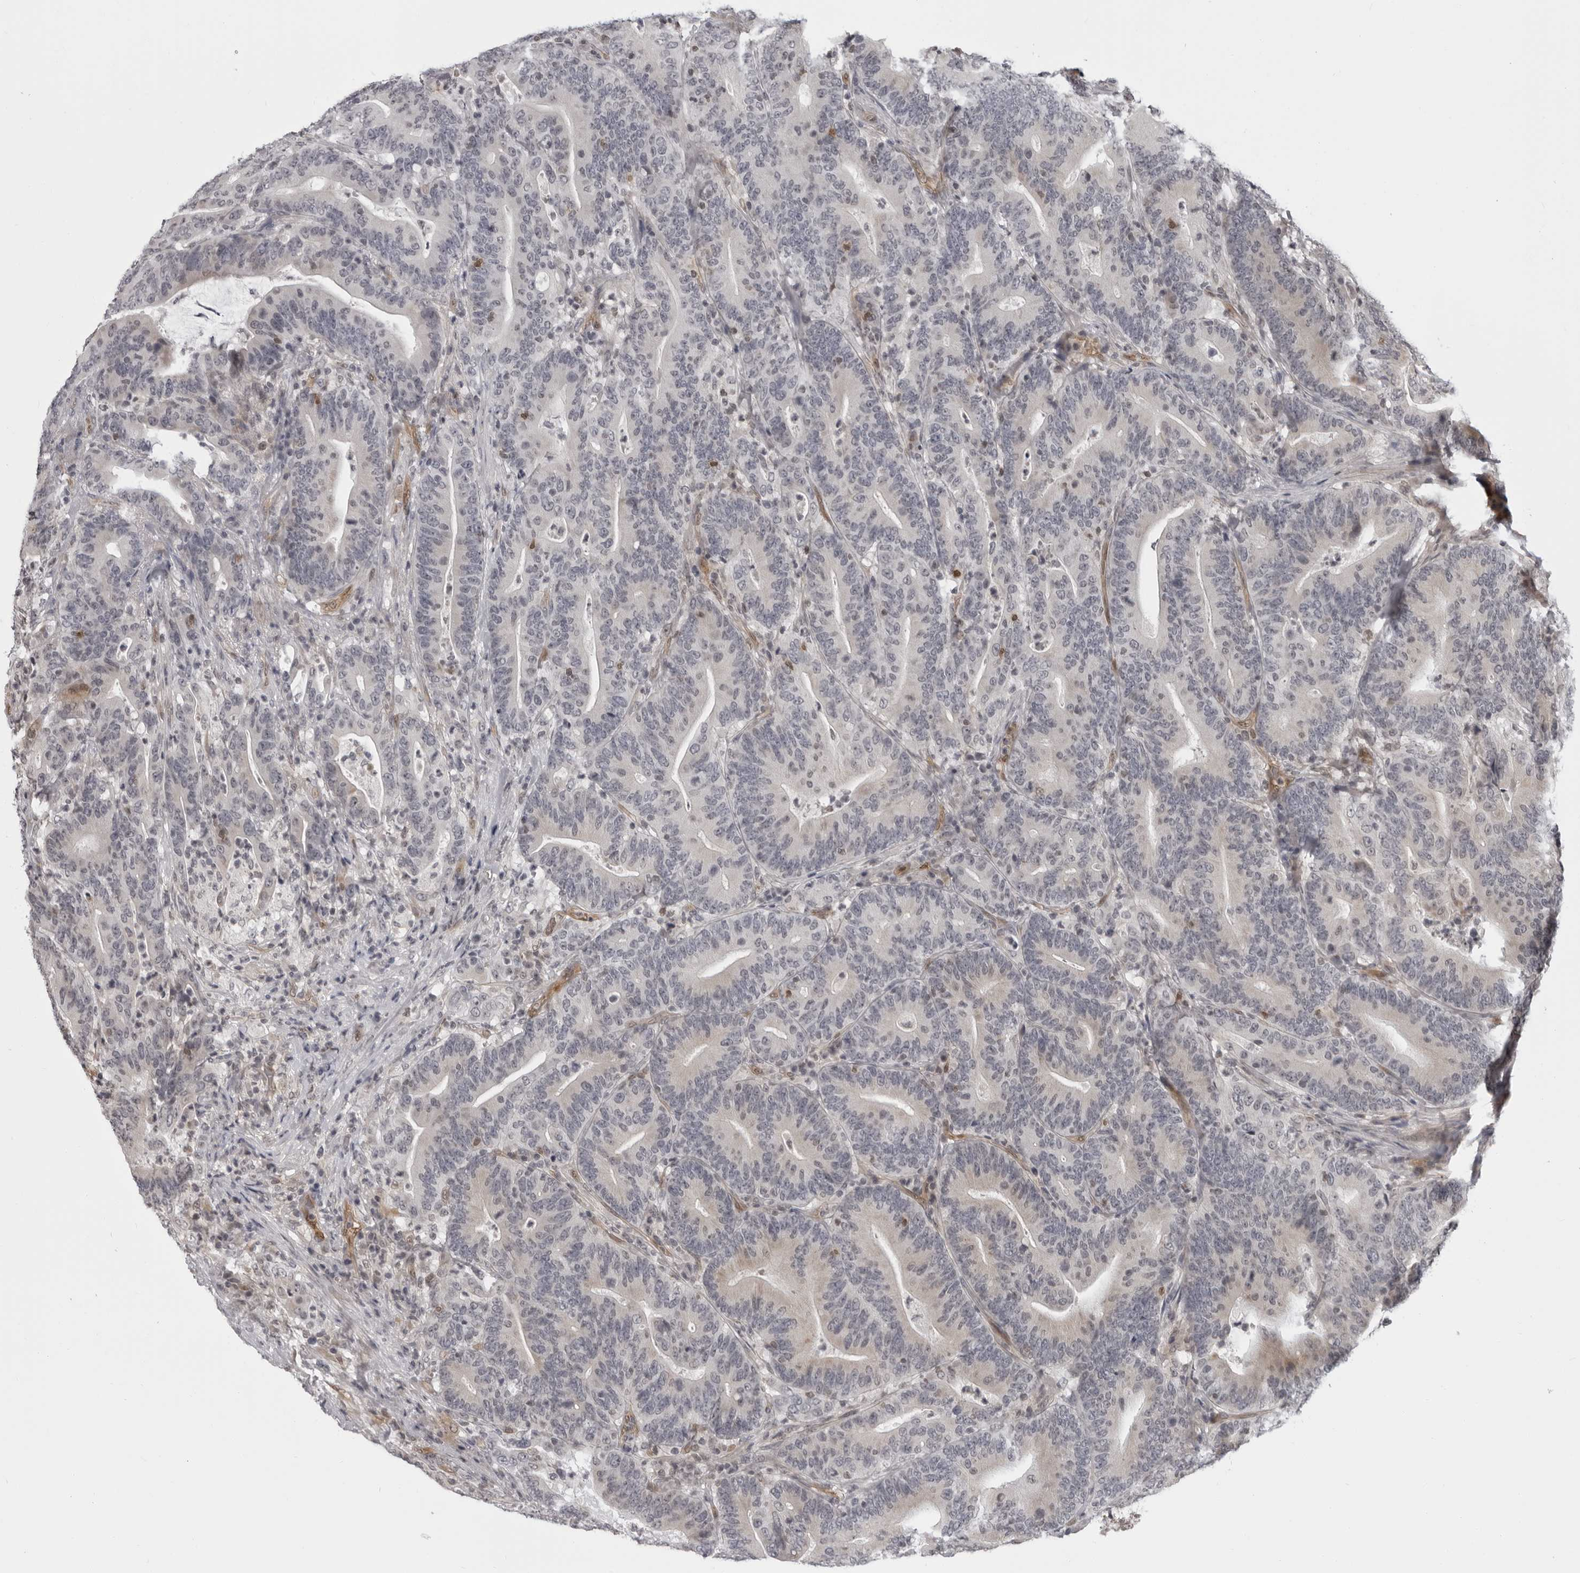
{"staining": {"intensity": "weak", "quantity": "<25%", "location": "cytoplasmic/membranous"}, "tissue": "colorectal cancer", "cell_type": "Tumor cells", "image_type": "cancer", "snomed": [{"axis": "morphology", "description": "Adenocarcinoma, NOS"}, {"axis": "topography", "description": "Colon"}], "caption": "The immunohistochemistry photomicrograph has no significant positivity in tumor cells of adenocarcinoma (colorectal) tissue. (DAB (3,3'-diaminobenzidine) immunohistochemistry, high magnification).", "gene": "MAPK12", "patient": {"sex": "female", "age": 66}}